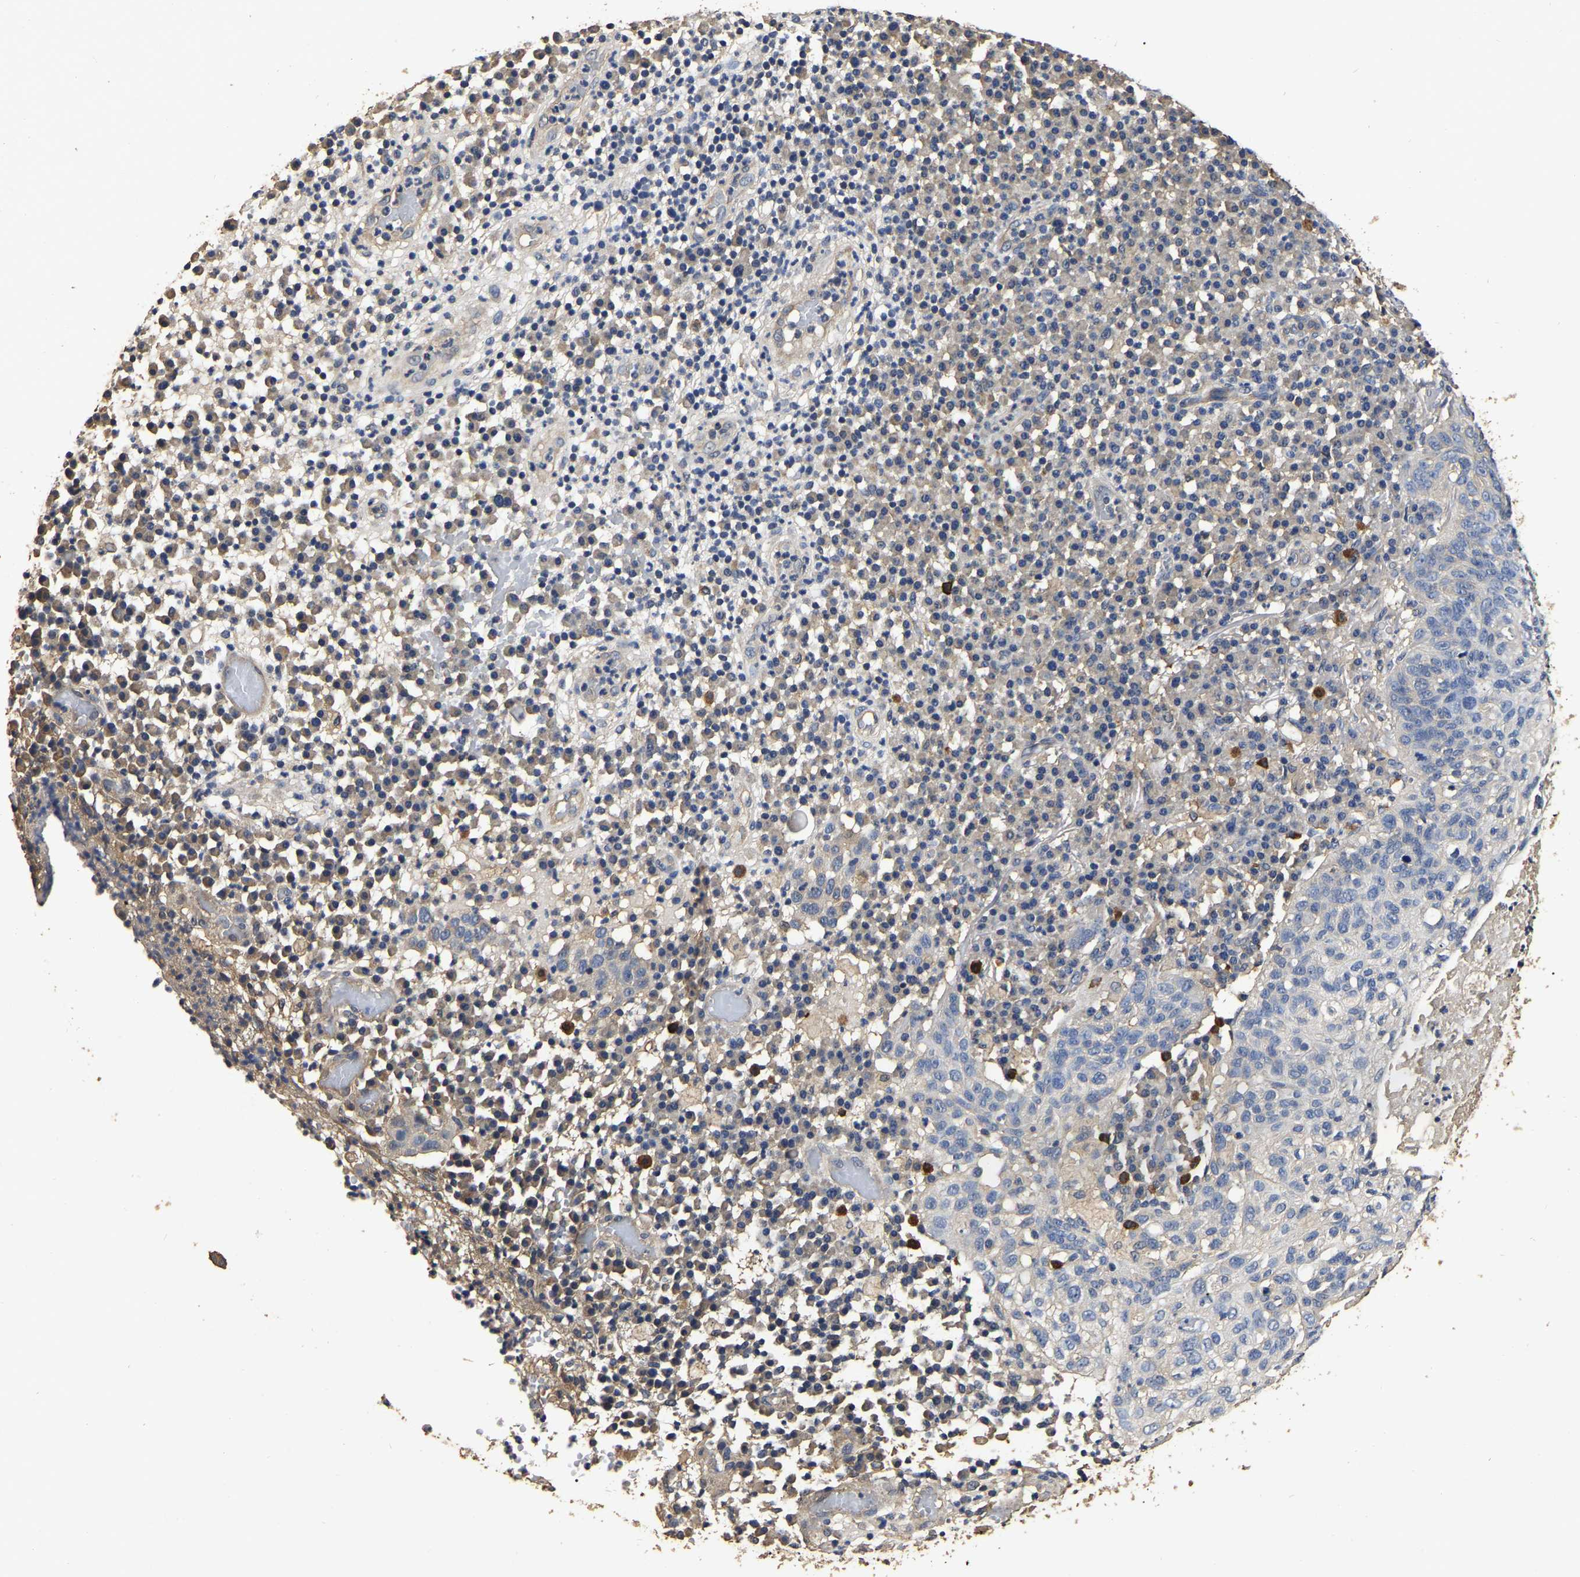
{"staining": {"intensity": "negative", "quantity": "none", "location": "none"}, "tissue": "skin cancer", "cell_type": "Tumor cells", "image_type": "cancer", "snomed": [{"axis": "morphology", "description": "Squamous cell carcinoma in situ, NOS"}, {"axis": "morphology", "description": "Squamous cell carcinoma, NOS"}, {"axis": "topography", "description": "Skin"}], "caption": "This micrograph is of skin squamous cell carcinoma stained with IHC to label a protein in brown with the nuclei are counter-stained blue. There is no staining in tumor cells. (DAB (3,3'-diaminobenzidine) IHC with hematoxylin counter stain).", "gene": "STK32C", "patient": {"sex": "male", "age": 93}}